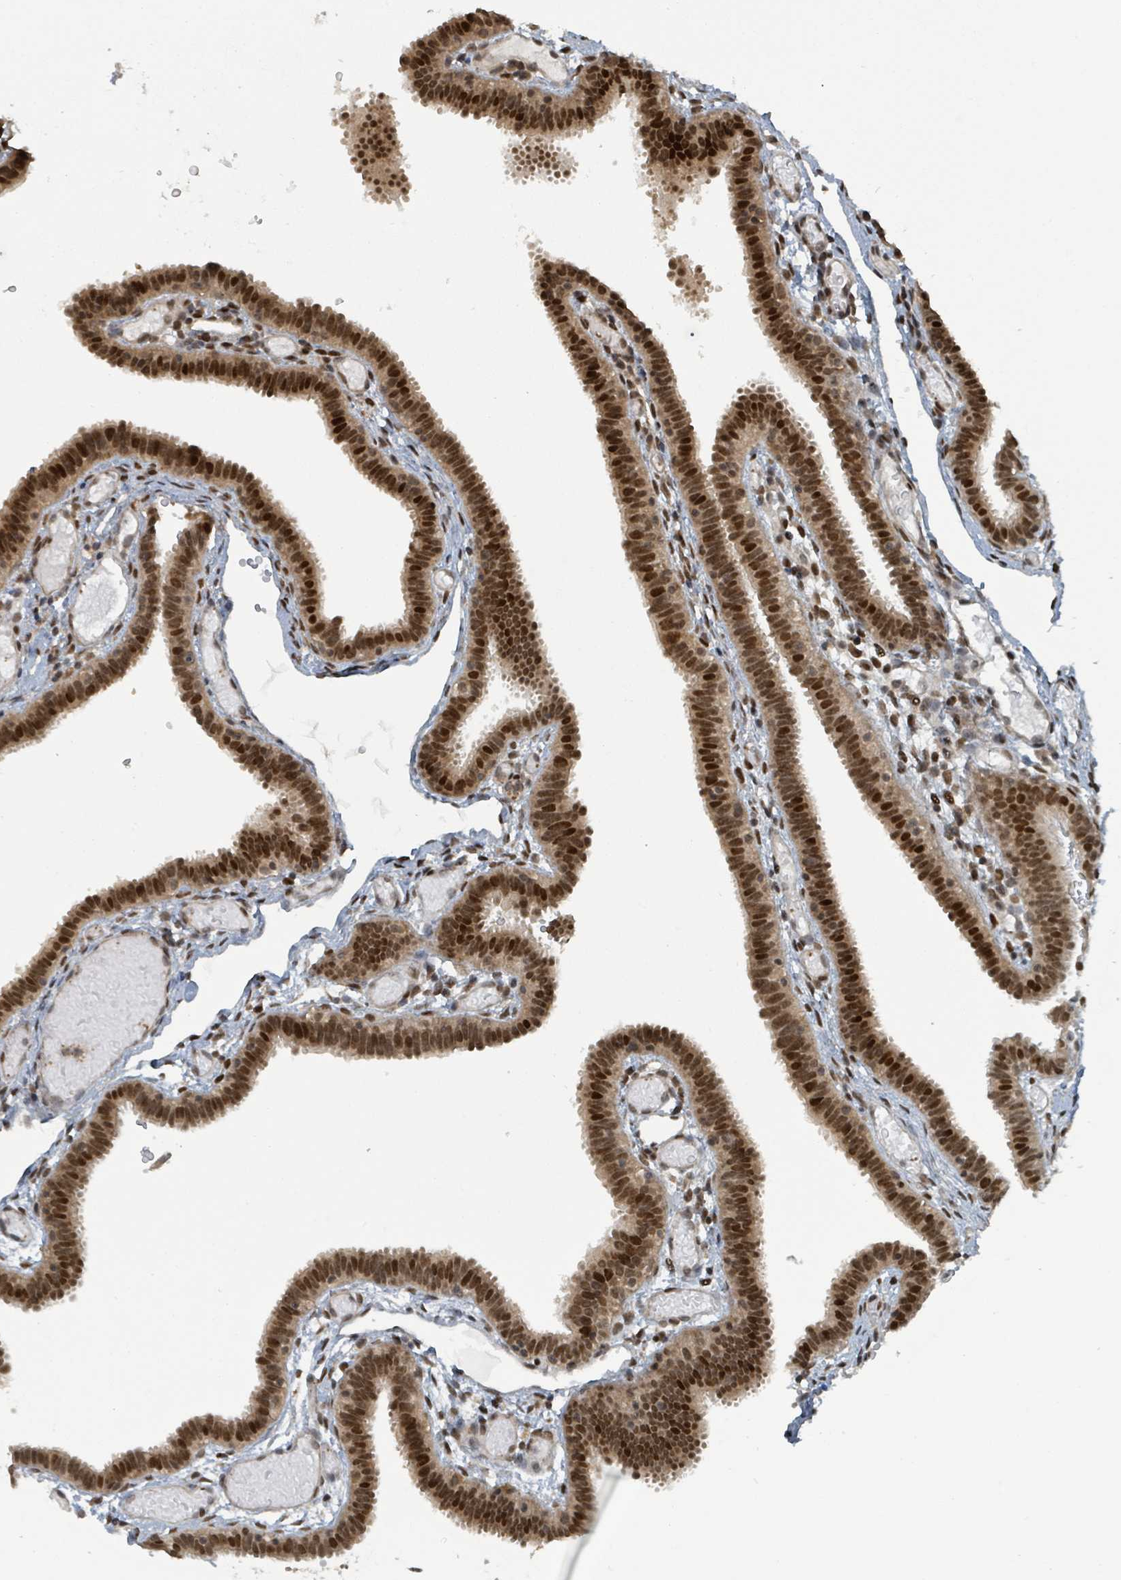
{"staining": {"intensity": "strong", "quantity": ">75%", "location": "nuclear"}, "tissue": "fallopian tube", "cell_type": "Glandular cells", "image_type": "normal", "snomed": [{"axis": "morphology", "description": "Normal tissue, NOS"}, {"axis": "topography", "description": "Fallopian tube"}], "caption": "Immunohistochemical staining of normal human fallopian tube shows >75% levels of strong nuclear protein expression in approximately >75% of glandular cells.", "gene": "PHIP", "patient": {"sex": "female", "age": 37}}